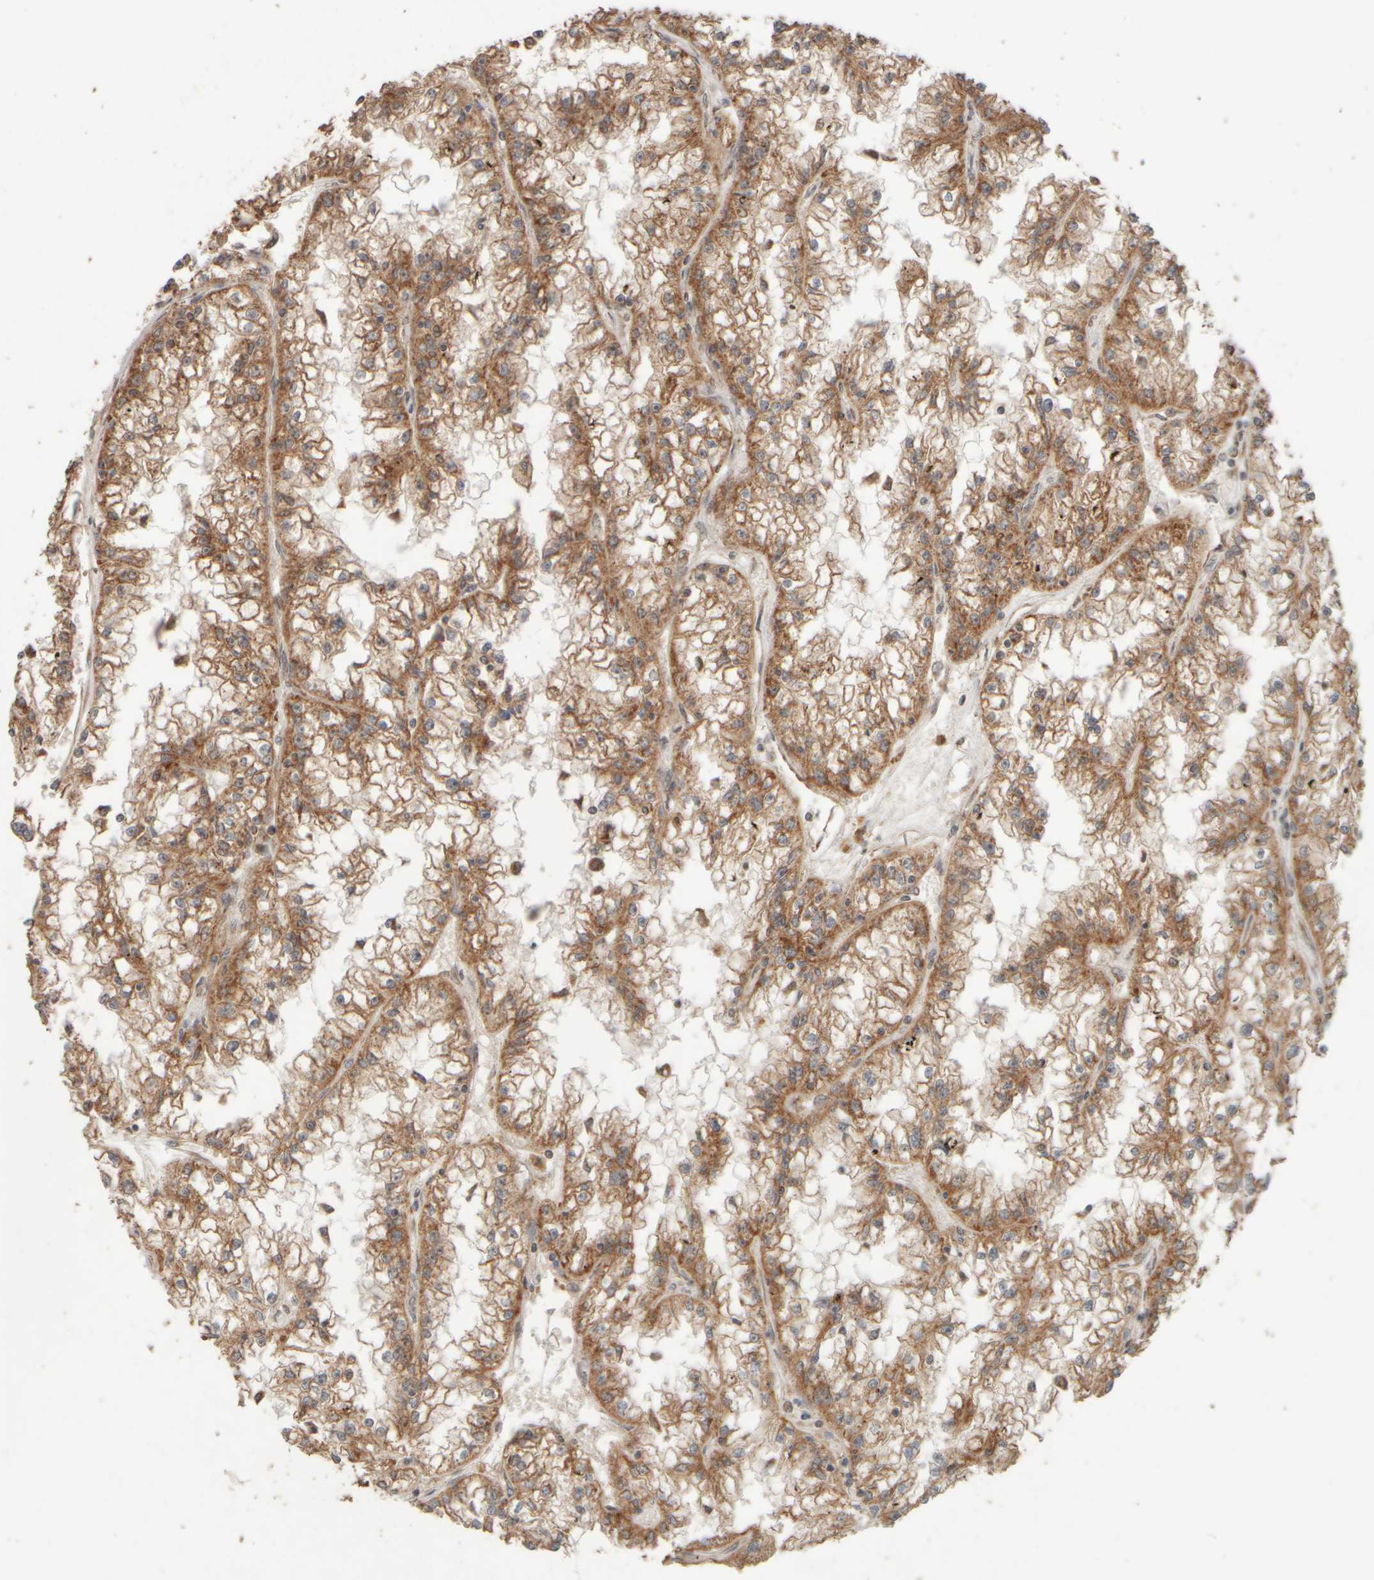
{"staining": {"intensity": "moderate", "quantity": ">75%", "location": "cytoplasmic/membranous"}, "tissue": "renal cancer", "cell_type": "Tumor cells", "image_type": "cancer", "snomed": [{"axis": "morphology", "description": "Adenocarcinoma, NOS"}, {"axis": "topography", "description": "Kidney"}], "caption": "High-magnification brightfield microscopy of renal adenocarcinoma stained with DAB (brown) and counterstained with hematoxylin (blue). tumor cells exhibit moderate cytoplasmic/membranous staining is present in approximately>75% of cells.", "gene": "EIF2B3", "patient": {"sex": "male", "age": 56}}